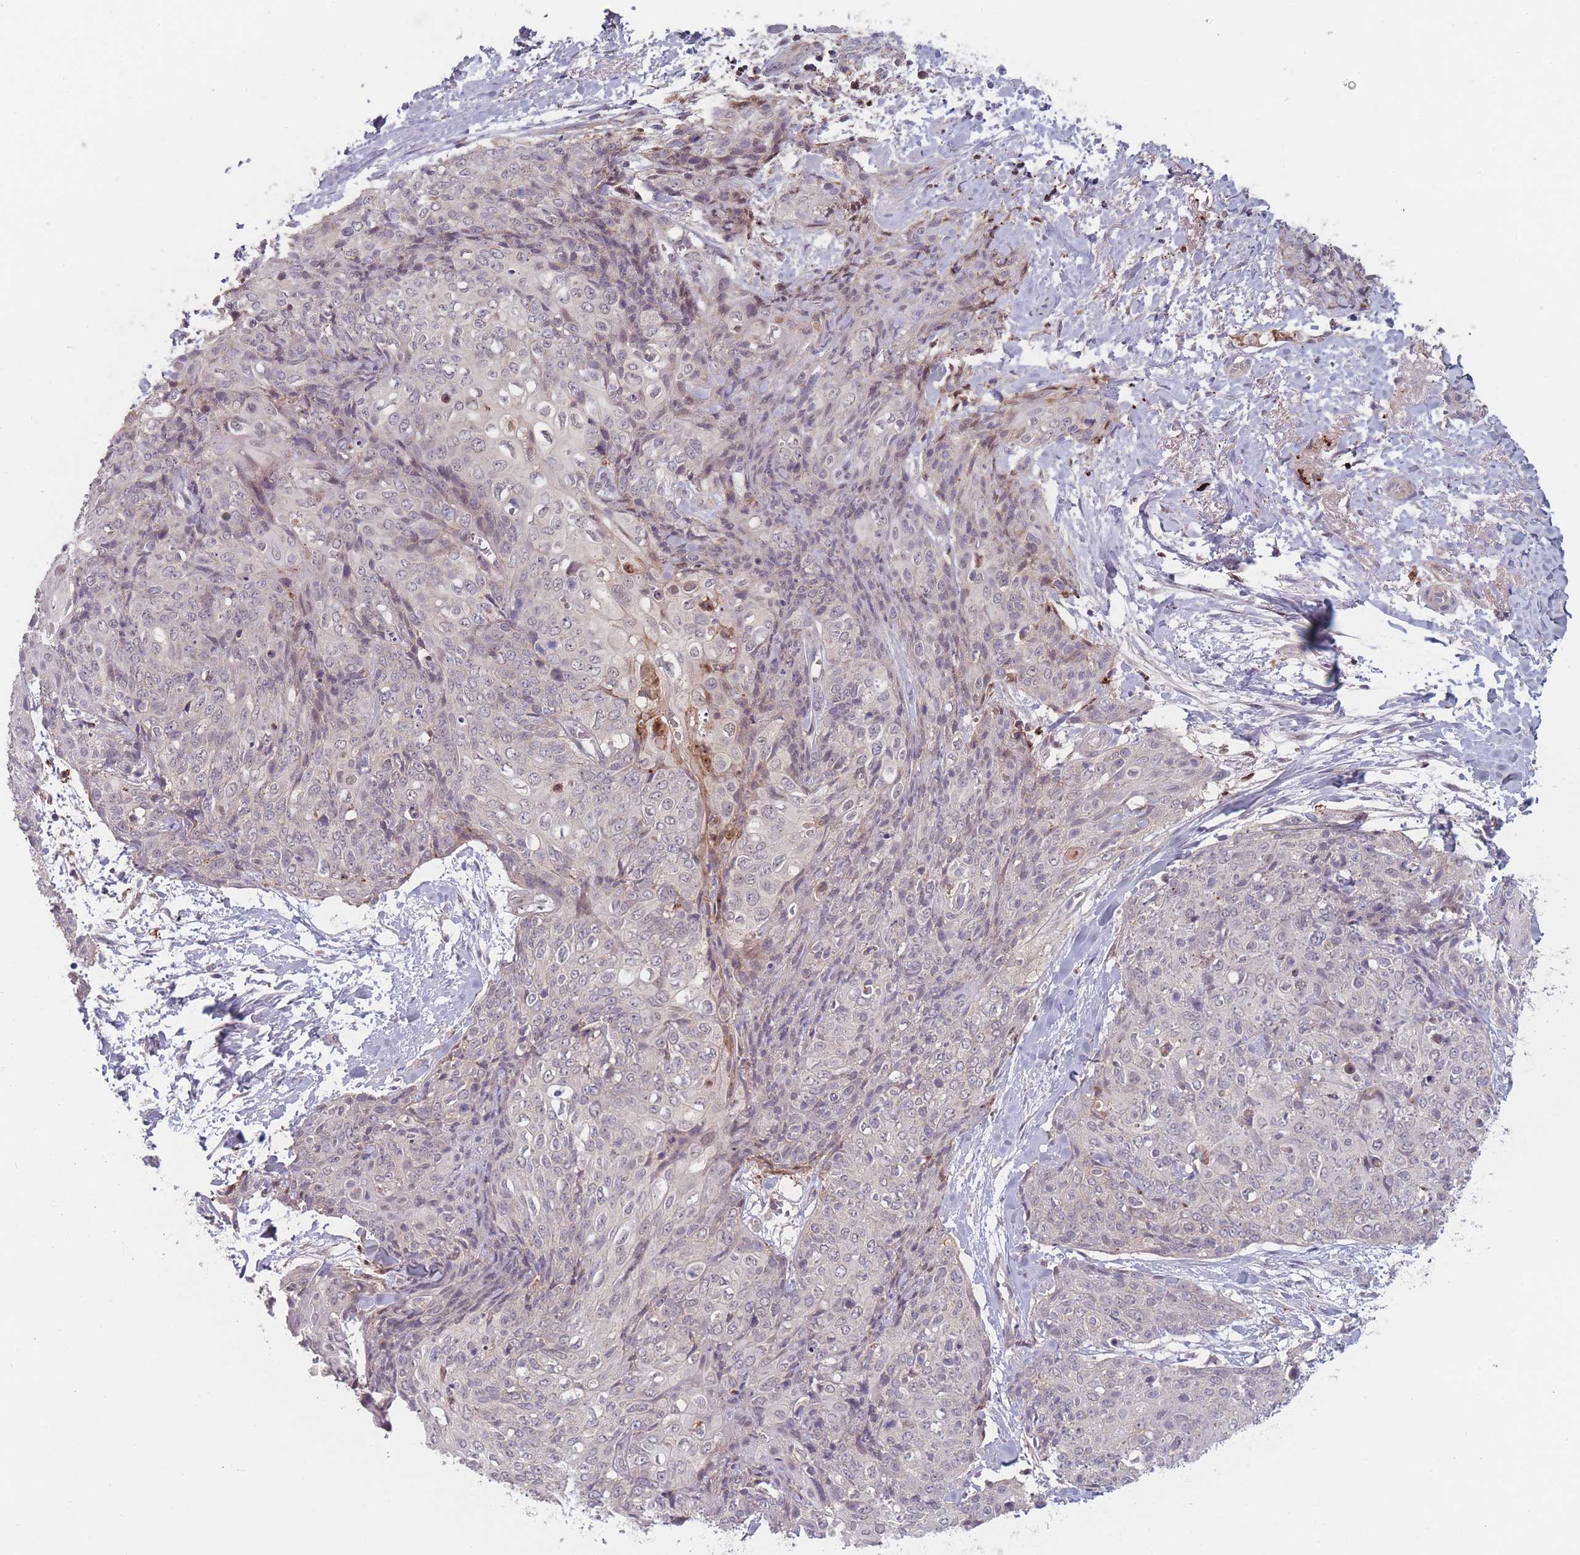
{"staining": {"intensity": "weak", "quantity": "<25%", "location": "nuclear"}, "tissue": "skin cancer", "cell_type": "Tumor cells", "image_type": "cancer", "snomed": [{"axis": "morphology", "description": "Squamous cell carcinoma, NOS"}, {"axis": "topography", "description": "Skin"}, {"axis": "topography", "description": "Vulva"}], "caption": "High magnification brightfield microscopy of skin cancer stained with DAB (3,3'-diaminobenzidine) (brown) and counterstained with hematoxylin (blue): tumor cells show no significant staining.", "gene": "TMEM232", "patient": {"sex": "female", "age": 85}}